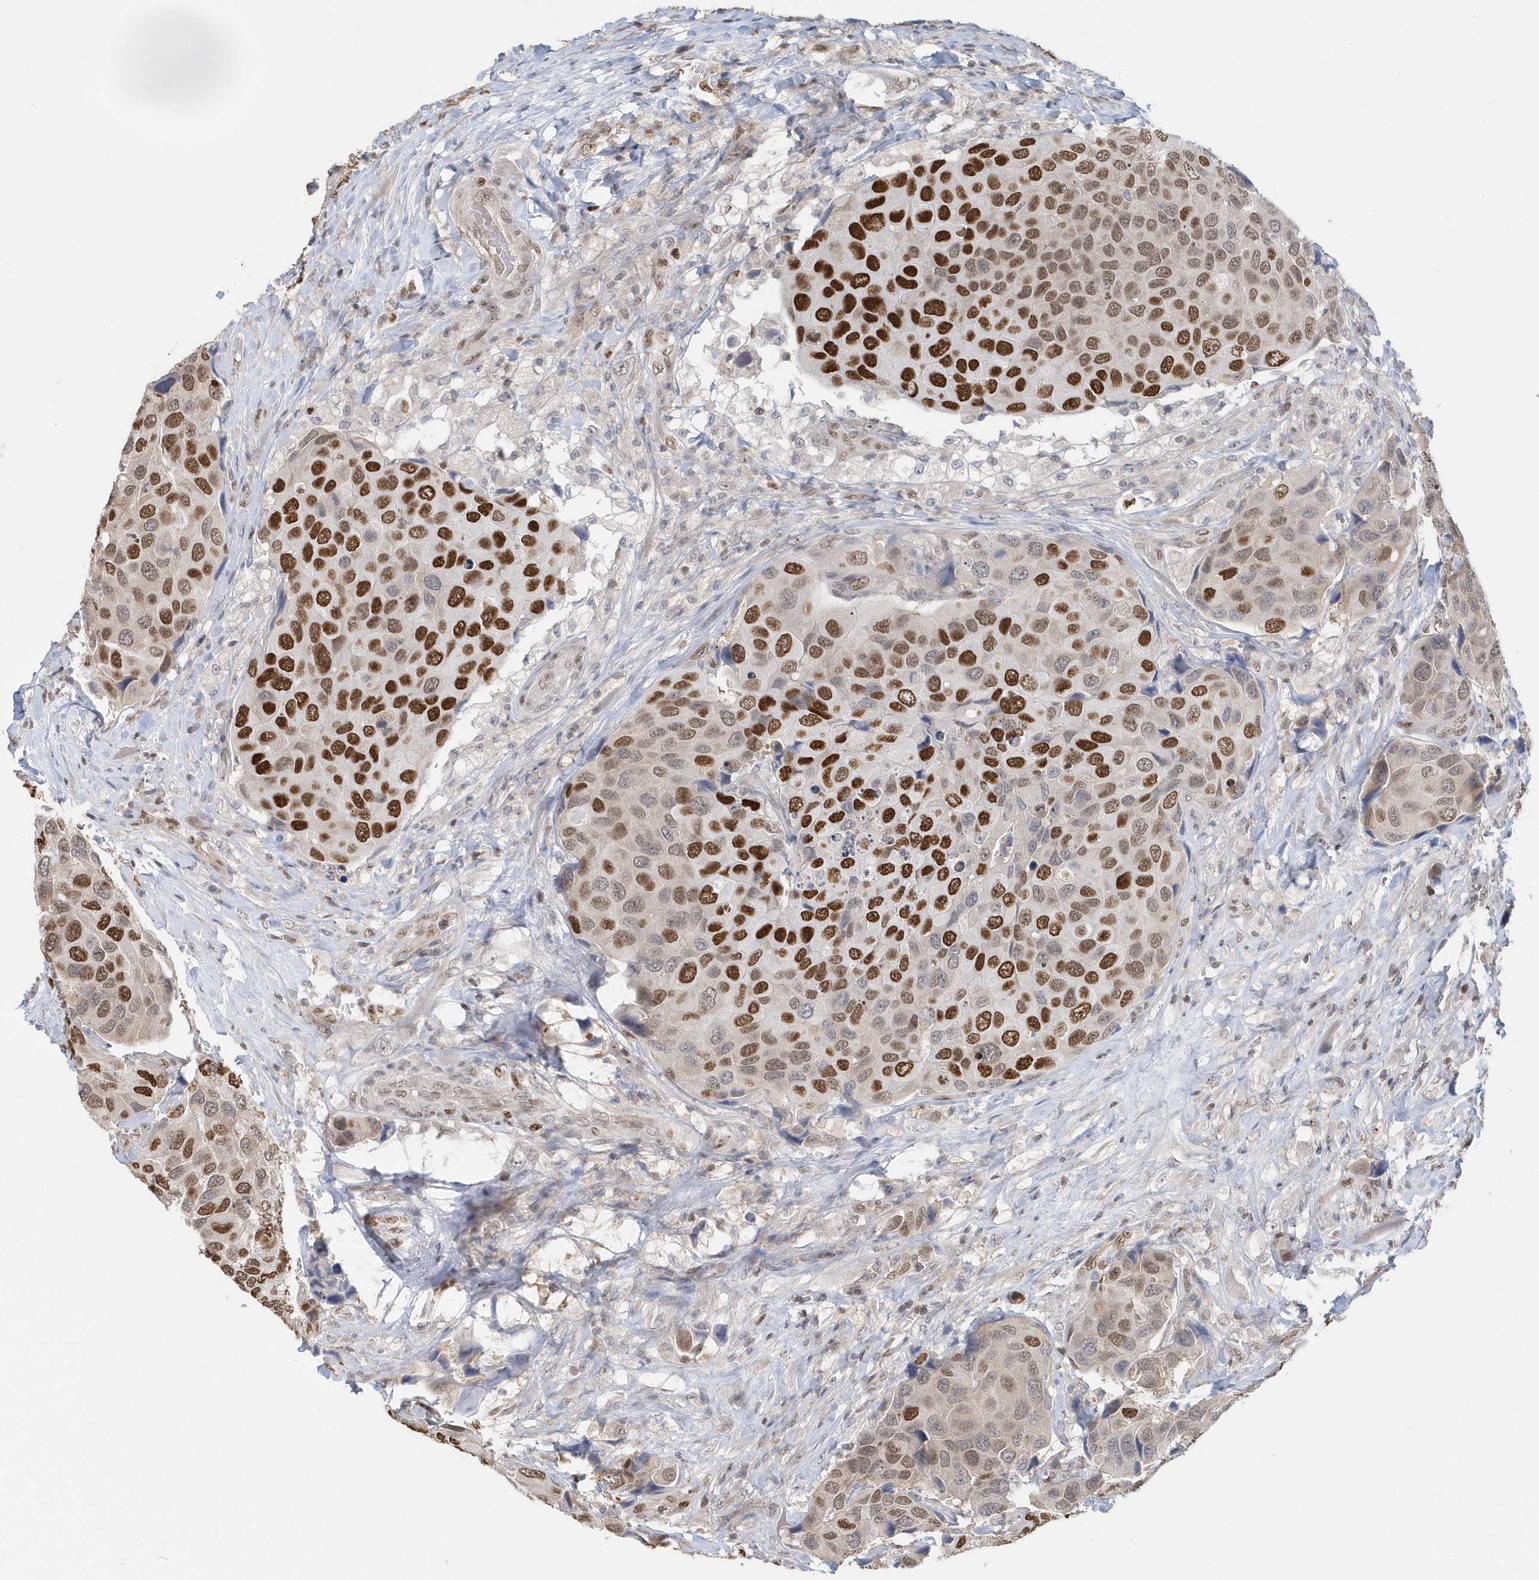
{"staining": {"intensity": "strong", "quantity": ">75%", "location": "nuclear"}, "tissue": "urothelial cancer", "cell_type": "Tumor cells", "image_type": "cancer", "snomed": [{"axis": "morphology", "description": "Urothelial carcinoma, High grade"}, {"axis": "topography", "description": "Urinary bladder"}], "caption": "About >75% of tumor cells in high-grade urothelial carcinoma exhibit strong nuclear protein expression as visualized by brown immunohistochemical staining.", "gene": "SUMO2", "patient": {"sex": "male", "age": 74}}